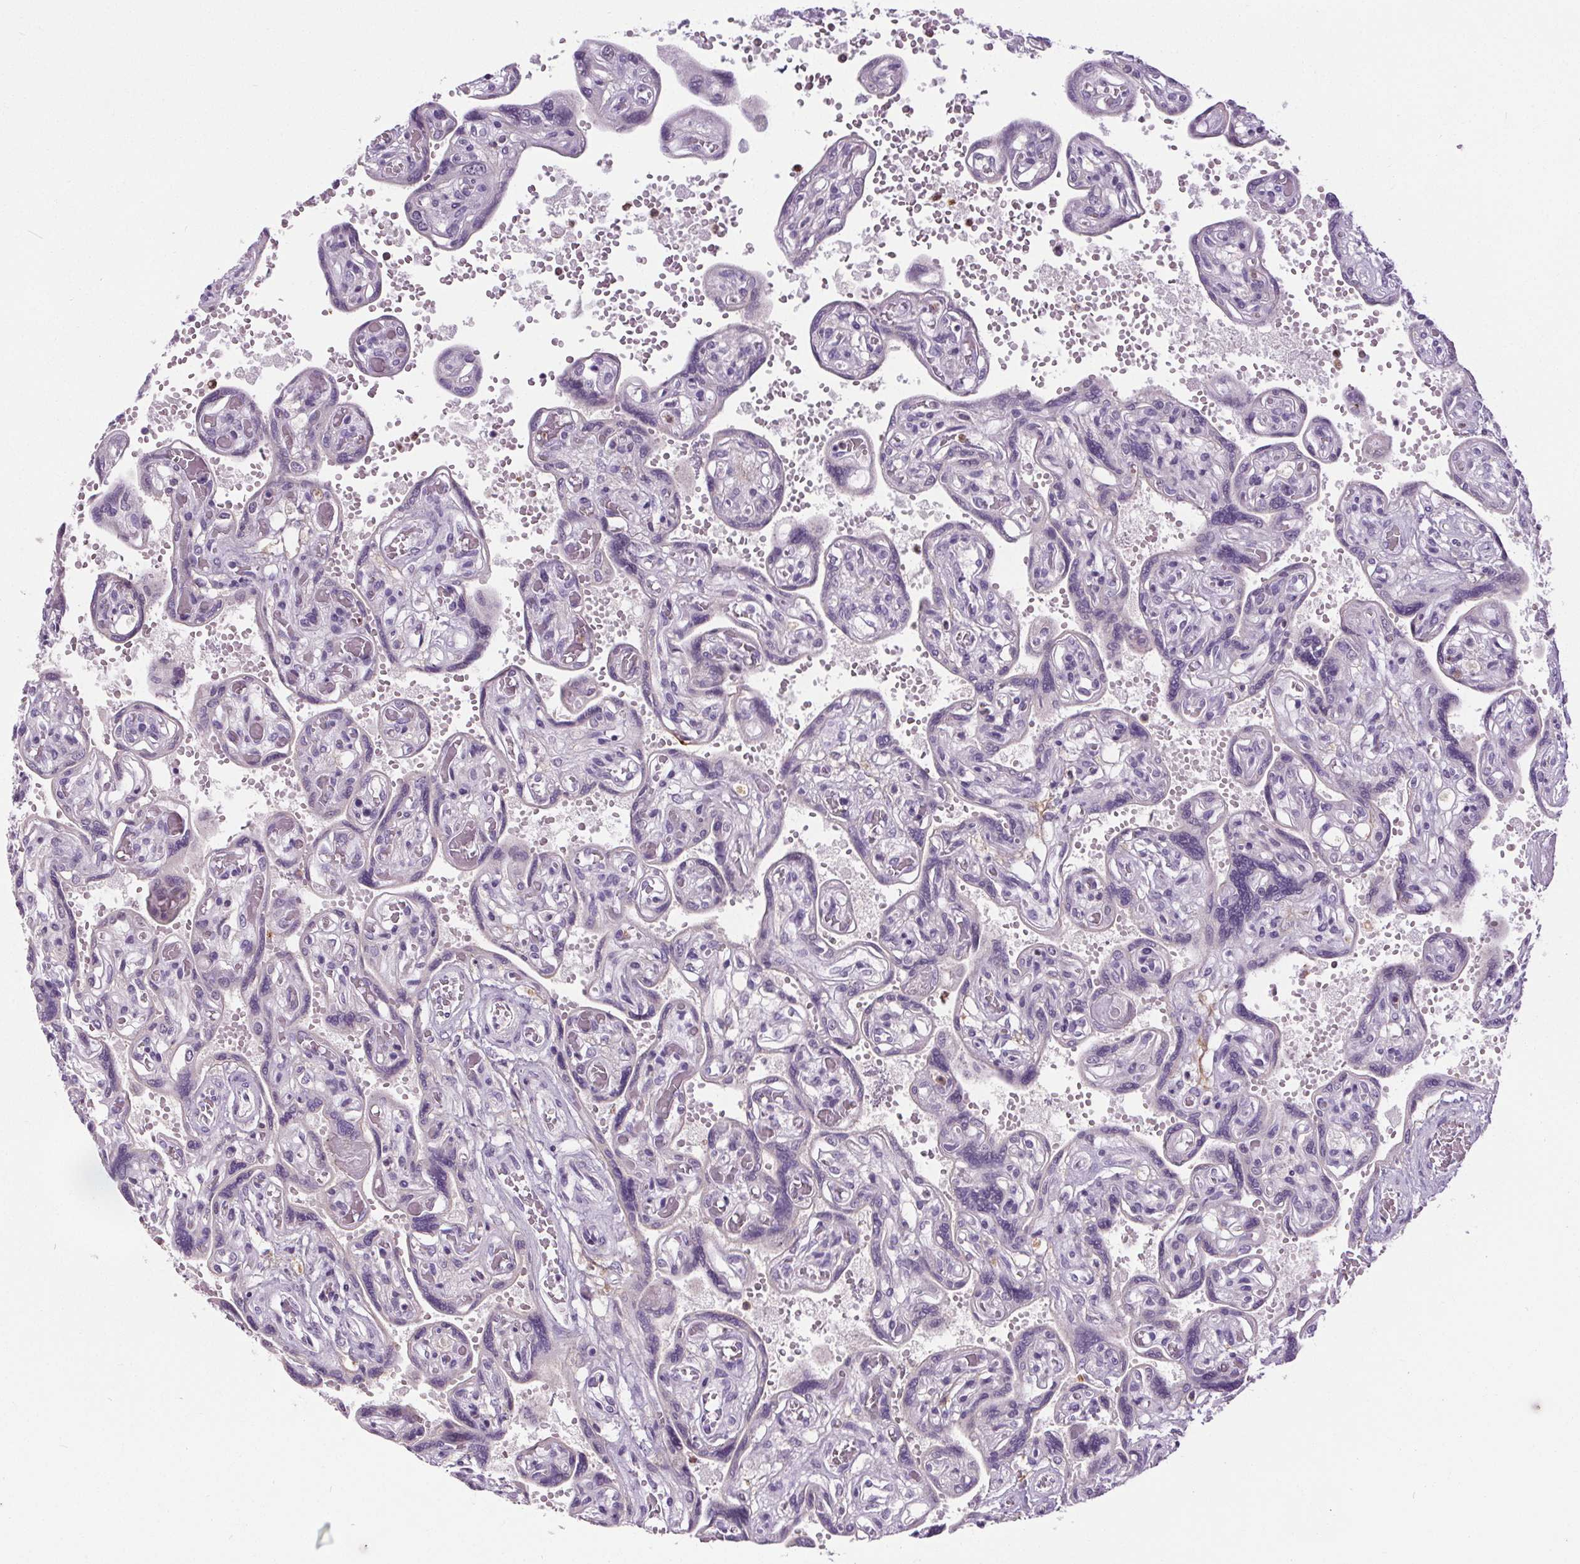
{"staining": {"intensity": "negative", "quantity": "none", "location": "none"}, "tissue": "placenta", "cell_type": "Decidual cells", "image_type": "normal", "snomed": [{"axis": "morphology", "description": "Normal tissue, NOS"}, {"axis": "topography", "description": "Placenta"}], "caption": "Immunohistochemistry (IHC) image of unremarkable placenta stained for a protein (brown), which shows no positivity in decidual cells.", "gene": "TMEM240", "patient": {"sex": "female", "age": 32}}